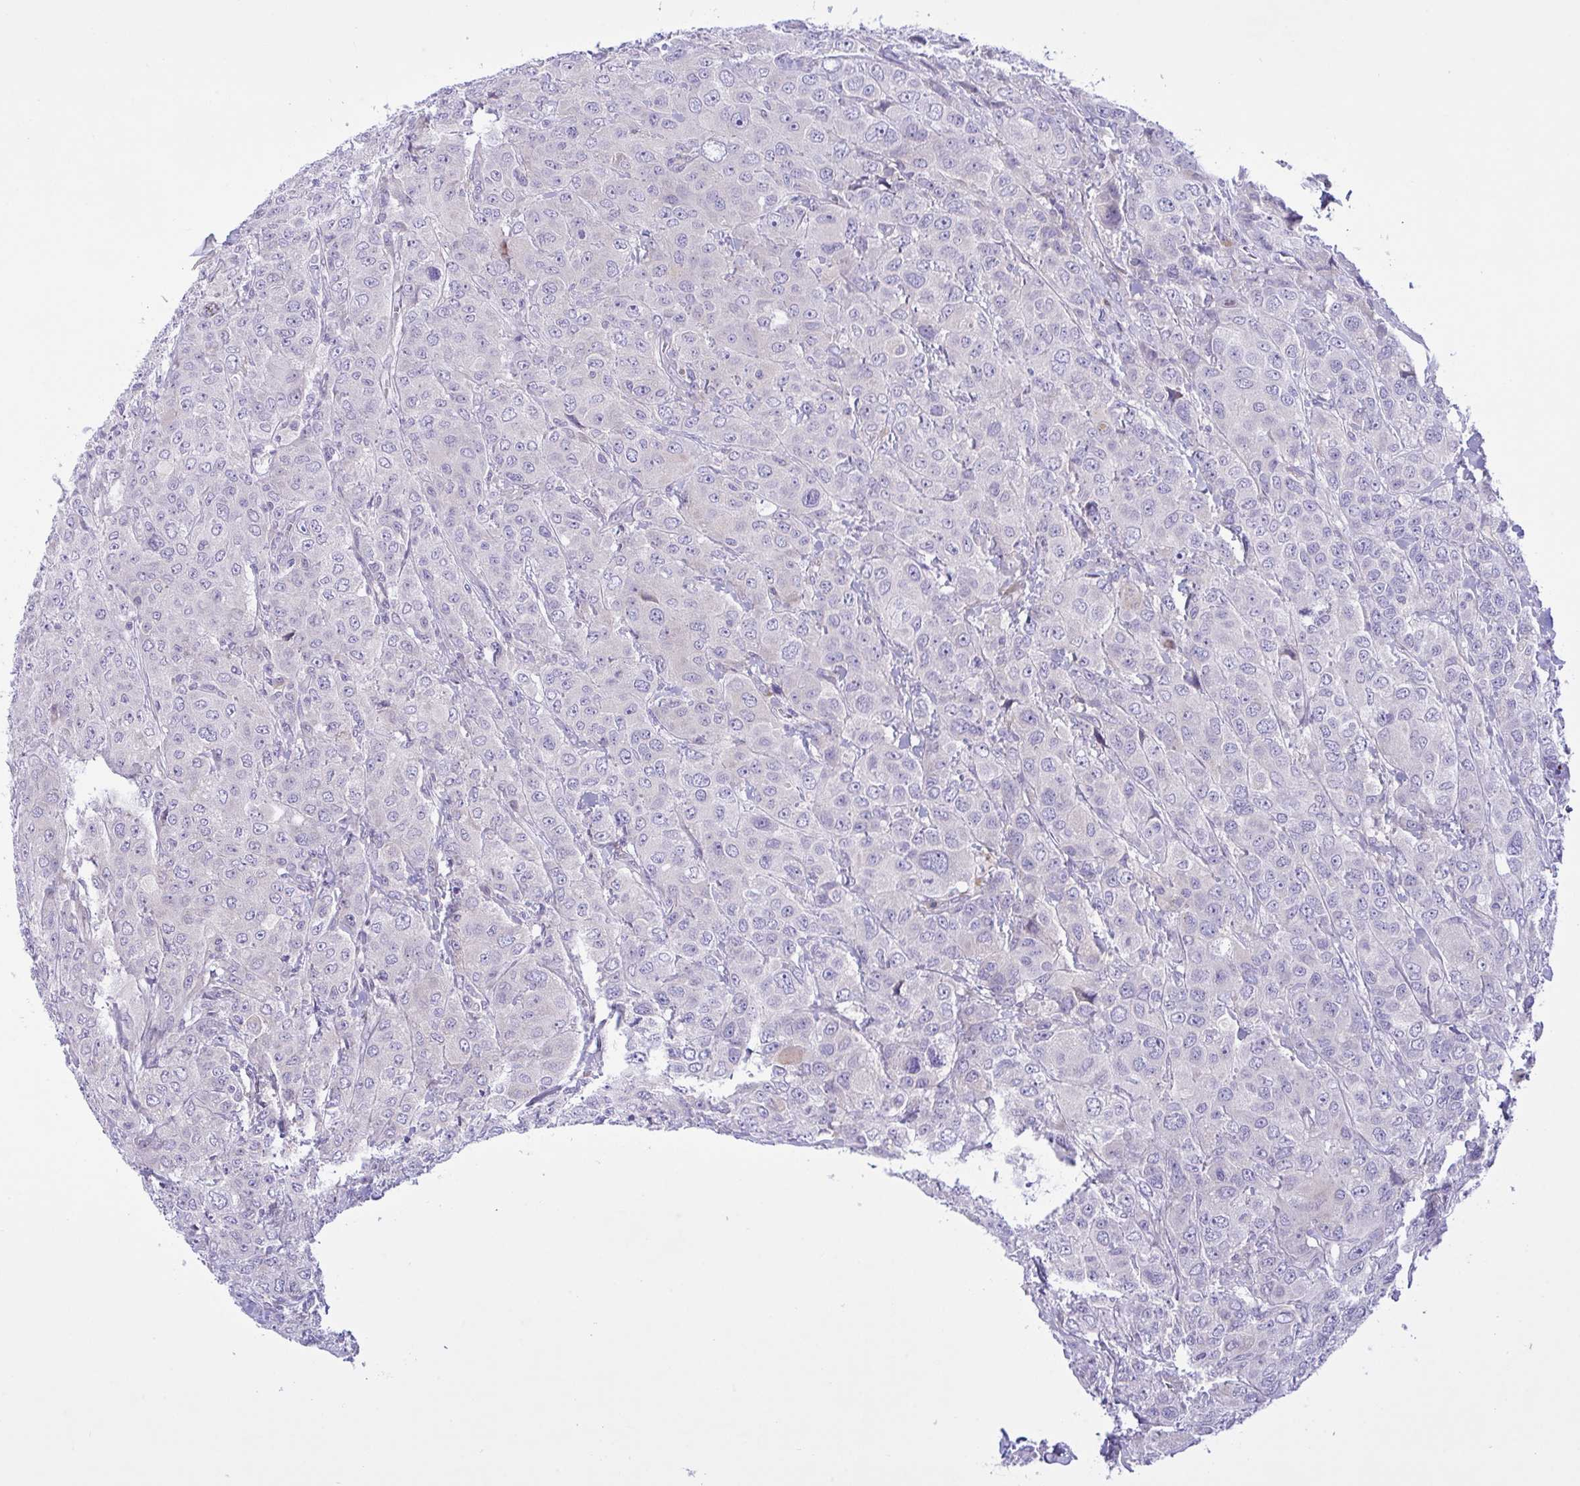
{"staining": {"intensity": "negative", "quantity": "none", "location": "none"}, "tissue": "breast cancer", "cell_type": "Tumor cells", "image_type": "cancer", "snomed": [{"axis": "morphology", "description": "Duct carcinoma"}, {"axis": "topography", "description": "Breast"}], "caption": "IHC micrograph of neoplastic tissue: invasive ductal carcinoma (breast) stained with DAB reveals no significant protein positivity in tumor cells. (Stains: DAB immunohistochemistry with hematoxylin counter stain, Microscopy: brightfield microscopy at high magnification).", "gene": "FAM86B1", "patient": {"sex": "female", "age": 43}}